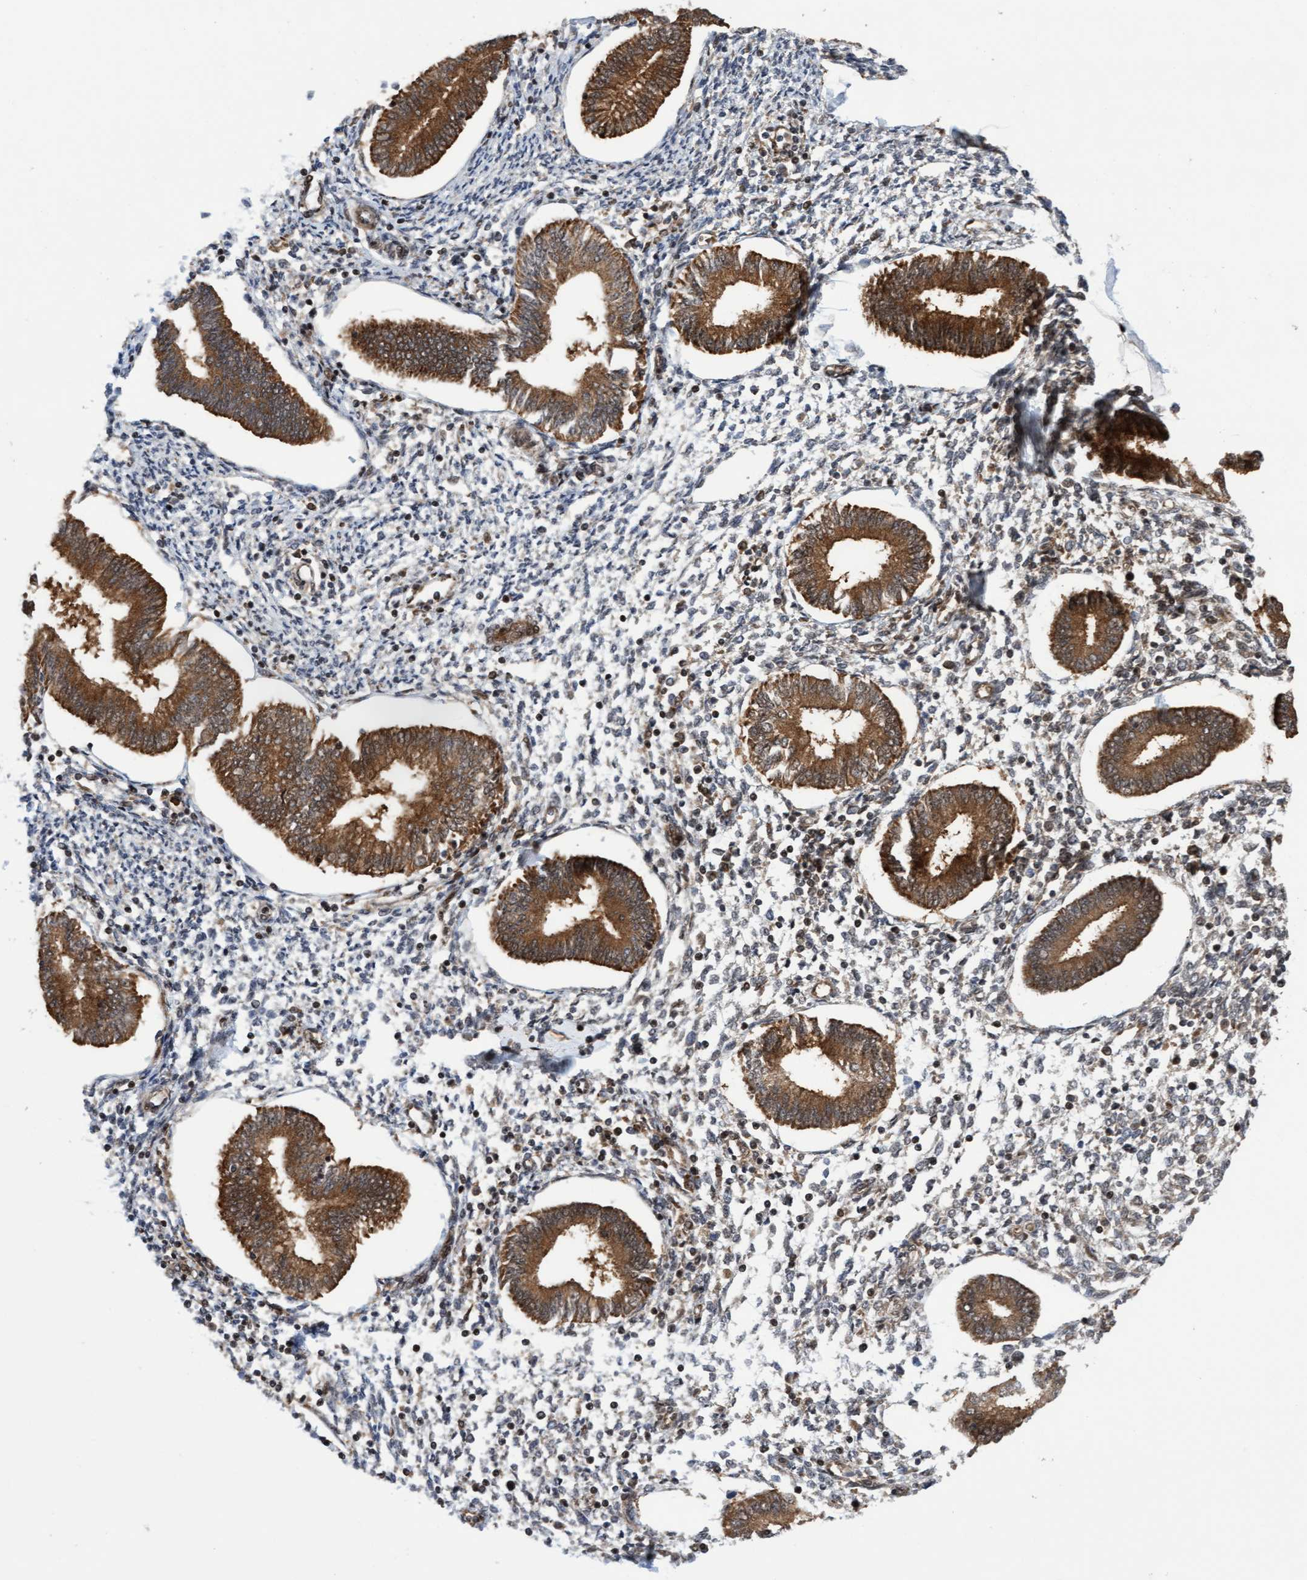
{"staining": {"intensity": "moderate", "quantity": "25%-75%", "location": "cytoplasmic/membranous,nuclear"}, "tissue": "endometrium", "cell_type": "Cells in endometrial stroma", "image_type": "normal", "snomed": [{"axis": "morphology", "description": "Normal tissue, NOS"}, {"axis": "topography", "description": "Endometrium"}], "caption": "Normal endometrium reveals moderate cytoplasmic/membranous,nuclear expression in about 25%-75% of cells in endometrial stroma, visualized by immunohistochemistry.", "gene": "ITFG1", "patient": {"sex": "female", "age": 50}}